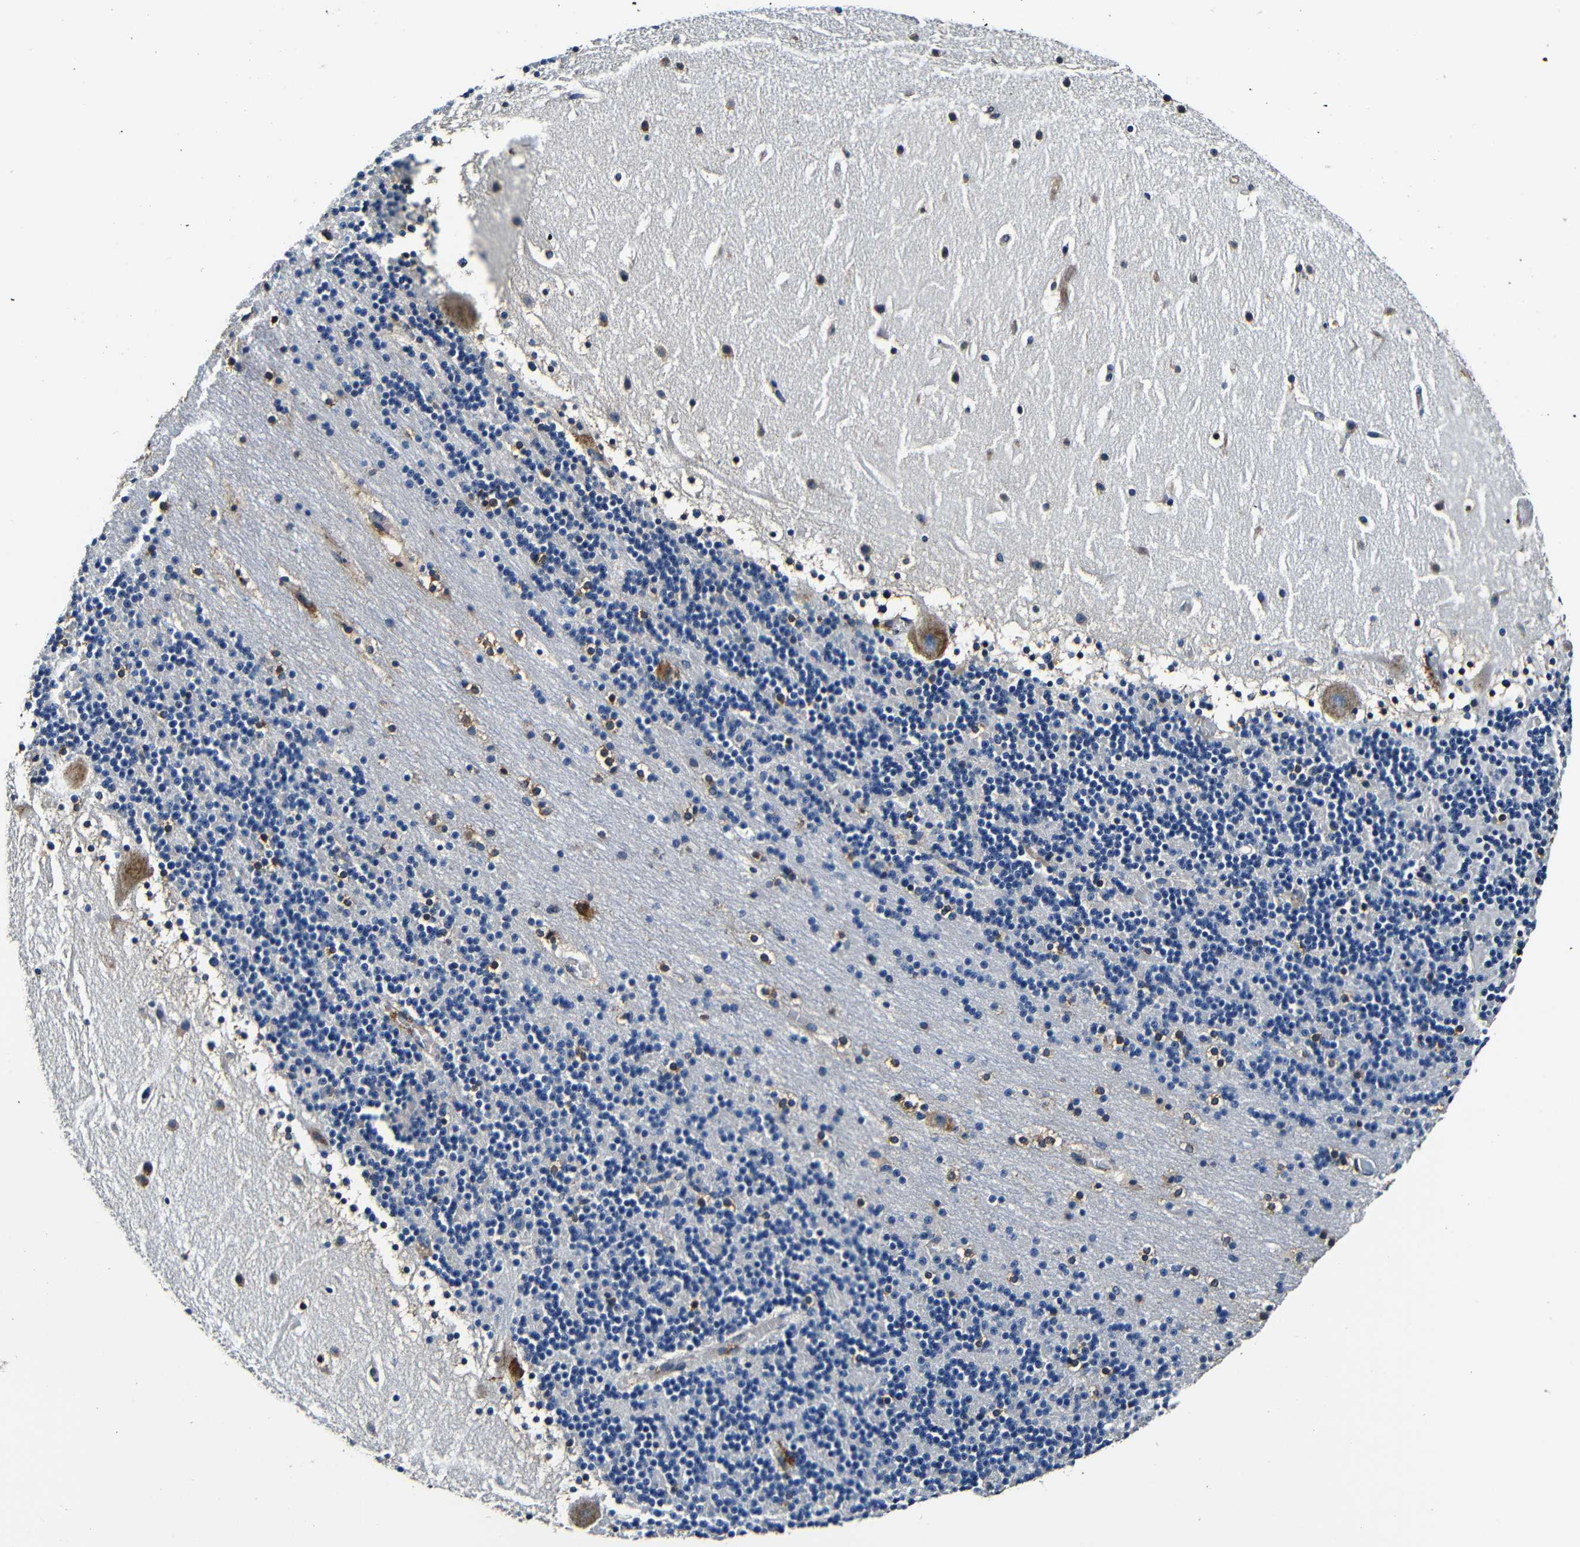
{"staining": {"intensity": "negative", "quantity": "none", "location": "none"}, "tissue": "cerebellum", "cell_type": "Cells in granular layer", "image_type": "normal", "snomed": [{"axis": "morphology", "description": "Normal tissue, NOS"}, {"axis": "topography", "description": "Cerebellum"}], "caption": "Histopathology image shows no significant protein positivity in cells in granular layer of unremarkable cerebellum. Nuclei are stained in blue.", "gene": "RRBP1", "patient": {"sex": "male", "age": 45}}